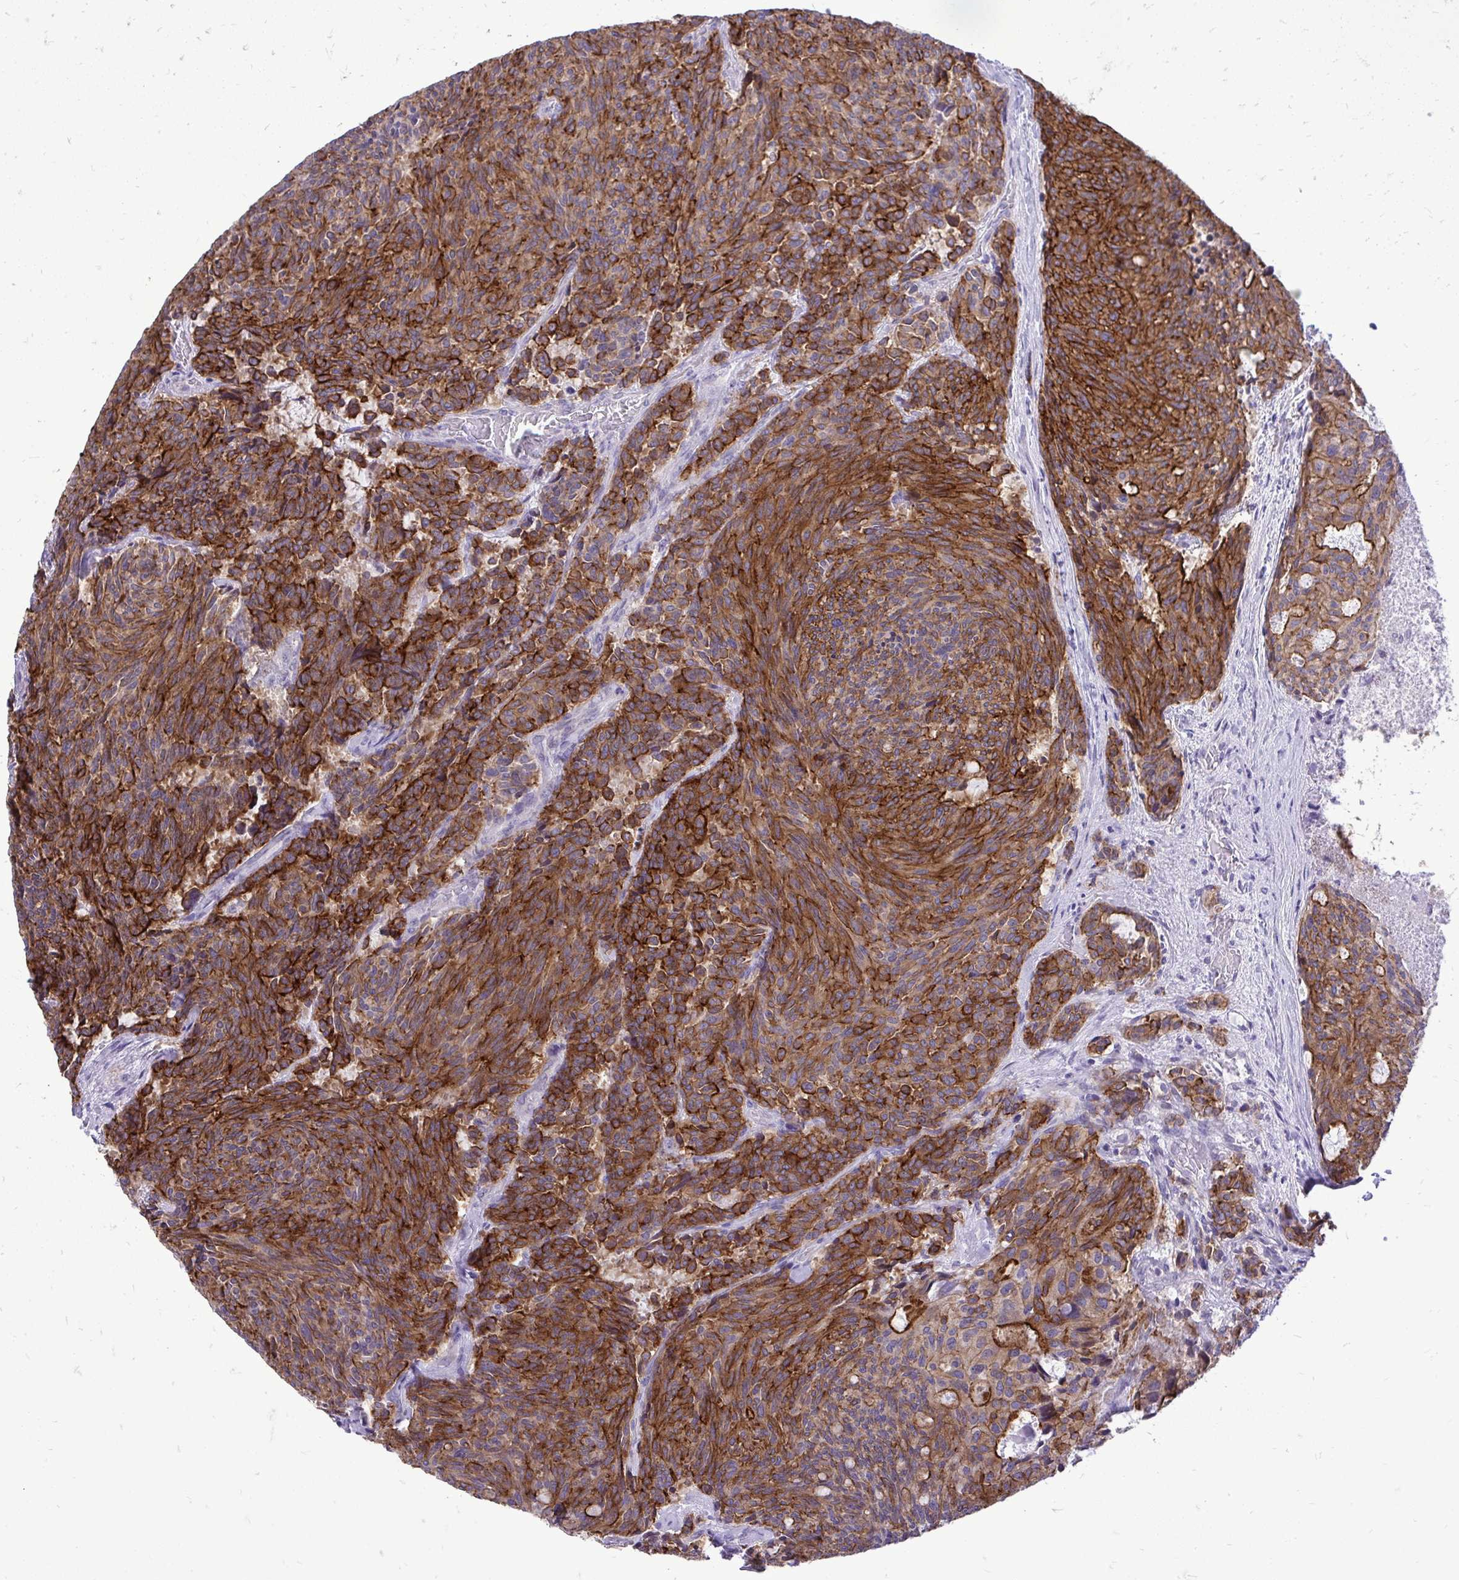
{"staining": {"intensity": "strong", "quantity": ">75%", "location": "cytoplasmic/membranous"}, "tissue": "carcinoid", "cell_type": "Tumor cells", "image_type": "cancer", "snomed": [{"axis": "morphology", "description": "Carcinoid, malignant, NOS"}, {"axis": "topography", "description": "Pancreas"}], "caption": "The photomicrograph reveals a brown stain indicating the presence of a protein in the cytoplasmic/membranous of tumor cells in carcinoid (malignant). Nuclei are stained in blue.", "gene": "SPTBN2", "patient": {"sex": "female", "age": 54}}